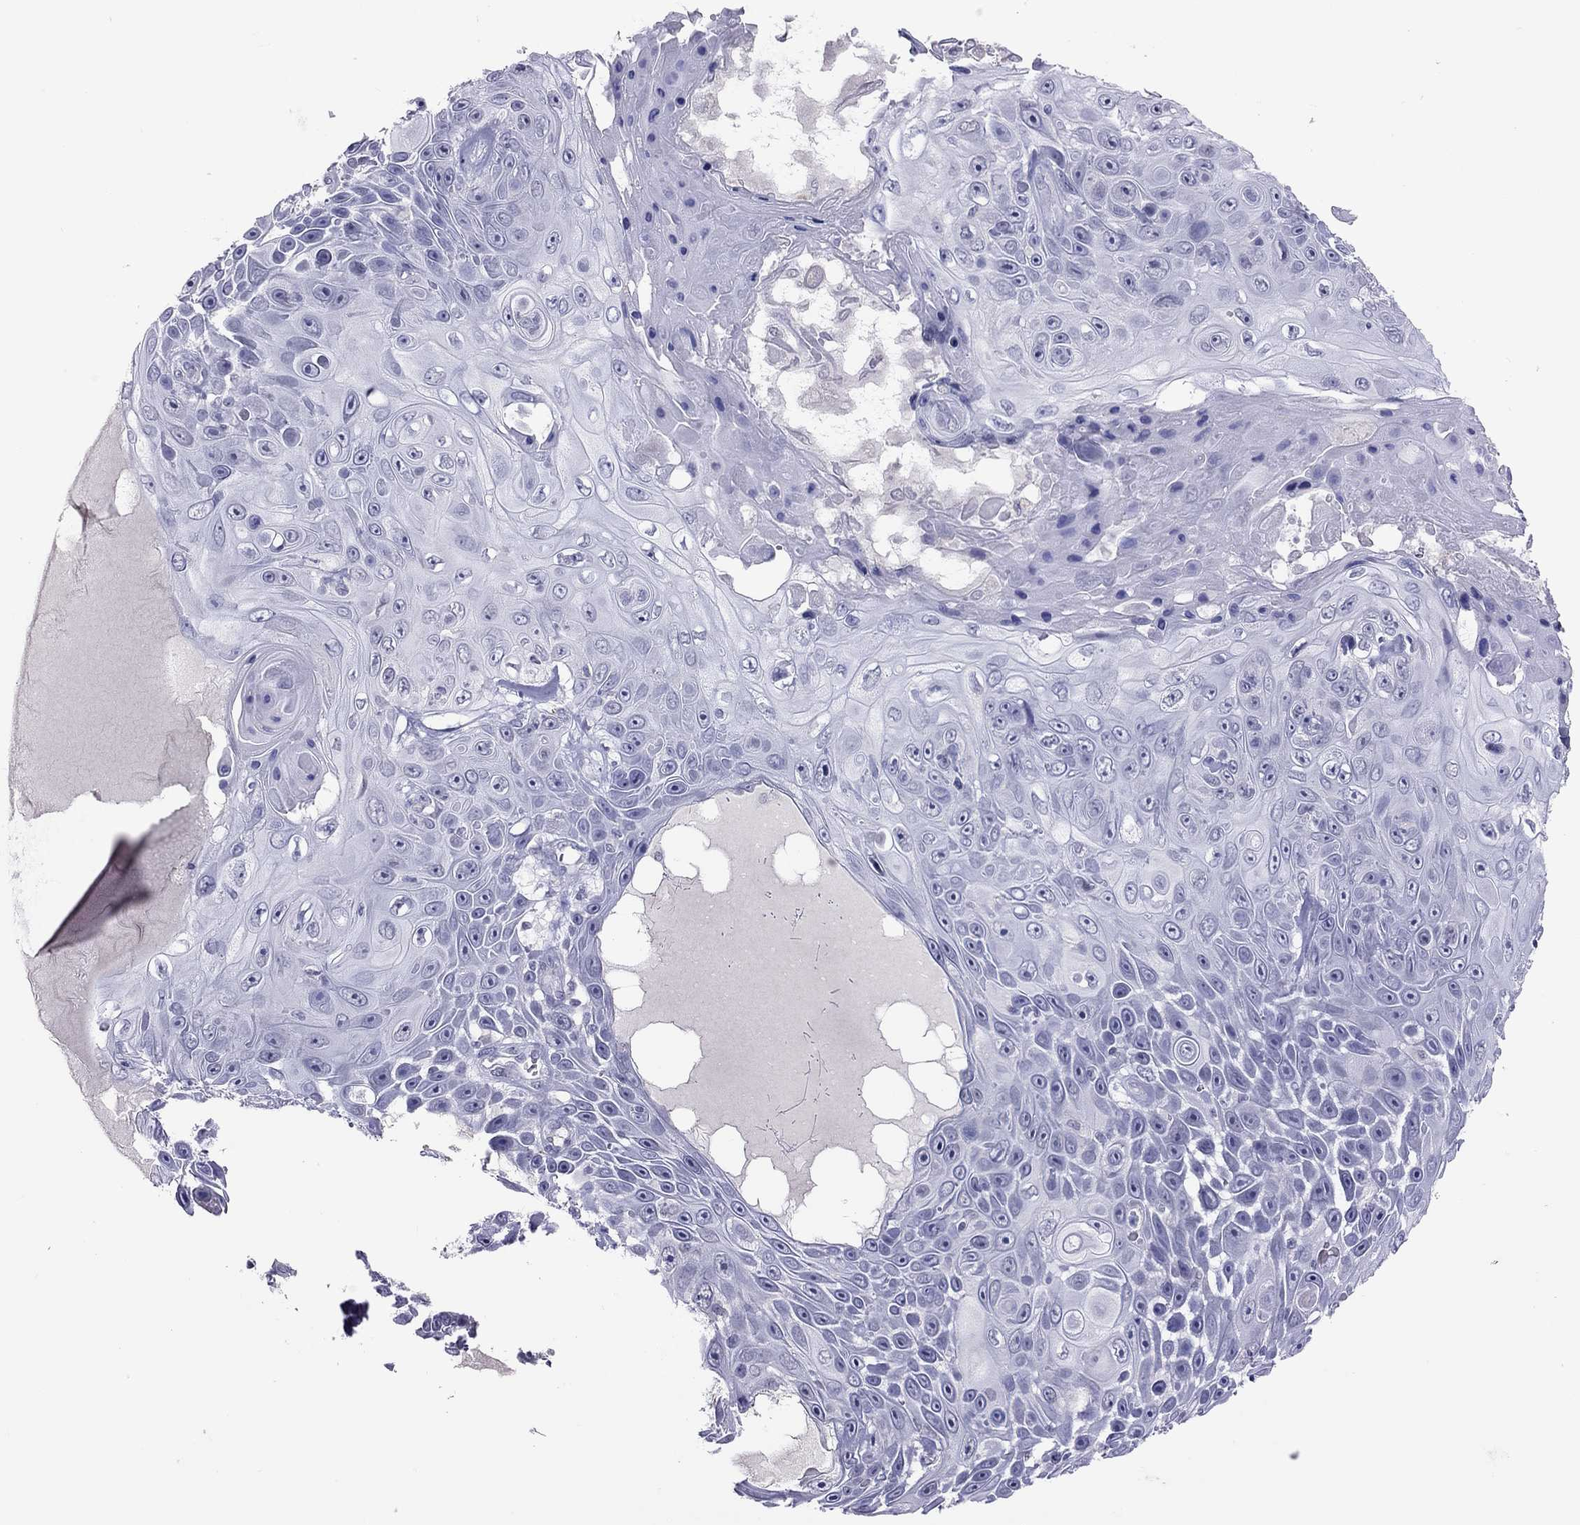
{"staining": {"intensity": "negative", "quantity": "none", "location": "none"}, "tissue": "skin cancer", "cell_type": "Tumor cells", "image_type": "cancer", "snomed": [{"axis": "morphology", "description": "Squamous cell carcinoma, NOS"}, {"axis": "topography", "description": "Skin"}], "caption": "An immunohistochemistry (IHC) image of skin cancer (squamous cell carcinoma) is shown. There is no staining in tumor cells of skin cancer (squamous cell carcinoma).", "gene": "JHY", "patient": {"sex": "male", "age": 82}}